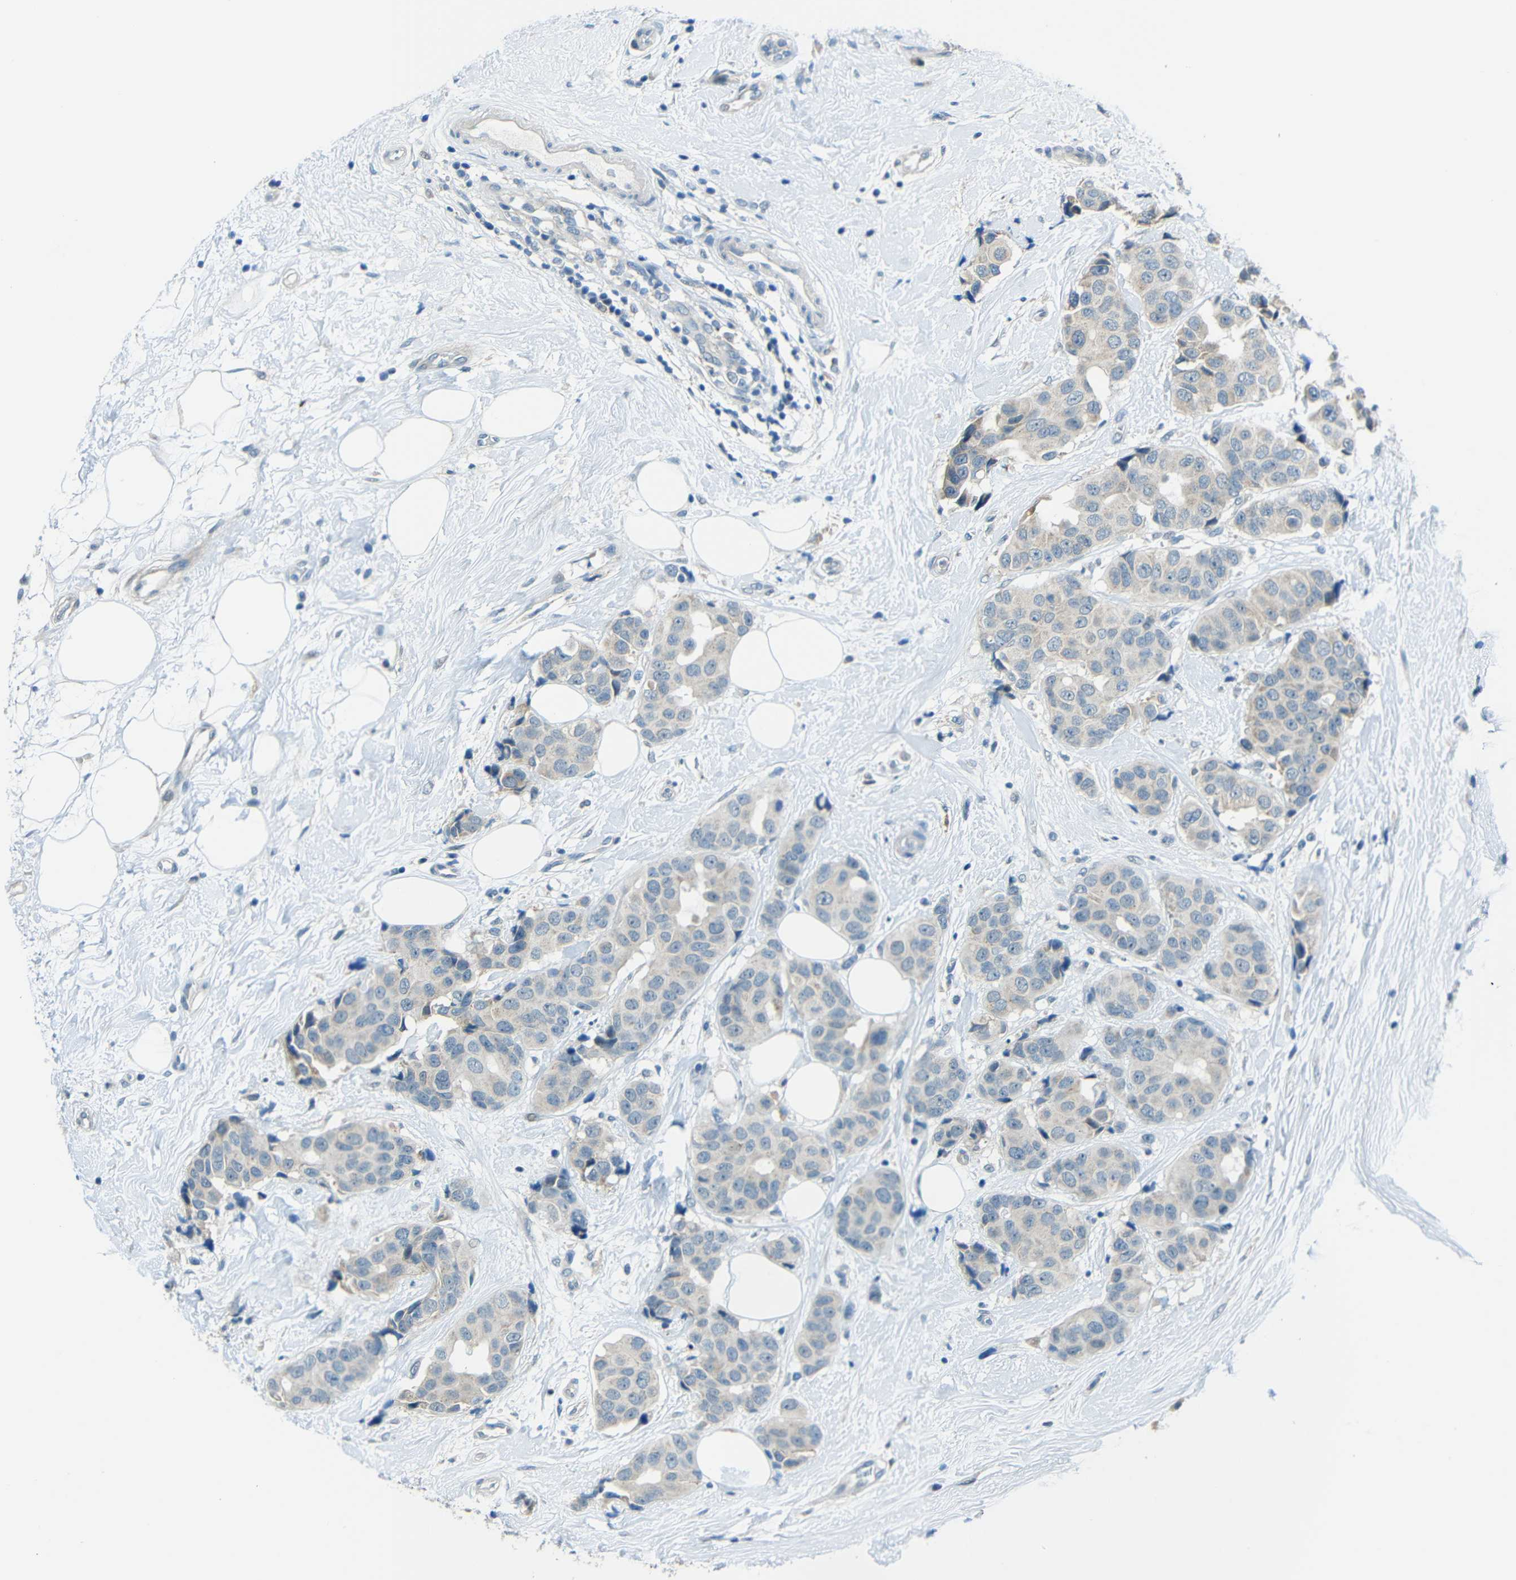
{"staining": {"intensity": "negative", "quantity": "none", "location": "none"}, "tissue": "breast cancer", "cell_type": "Tumor cells", "image_type": "cancer", "snomed": [{"axis": "morphology", "description": "Normal tissue, NOS"}, {"axis": "morphology", "description": "Duct carcinoma"}, {"axis": "topography", "description": "Breast"}], "caption": "DAB (3,3'-diaminobenzidine) immunohistochemical staining of breast cancer (intraductal carcinoma) demonstrates no significant staining in tumor cells.", "gene": "ANKRD22", "patient": {"sex": "female", "age": 39}}